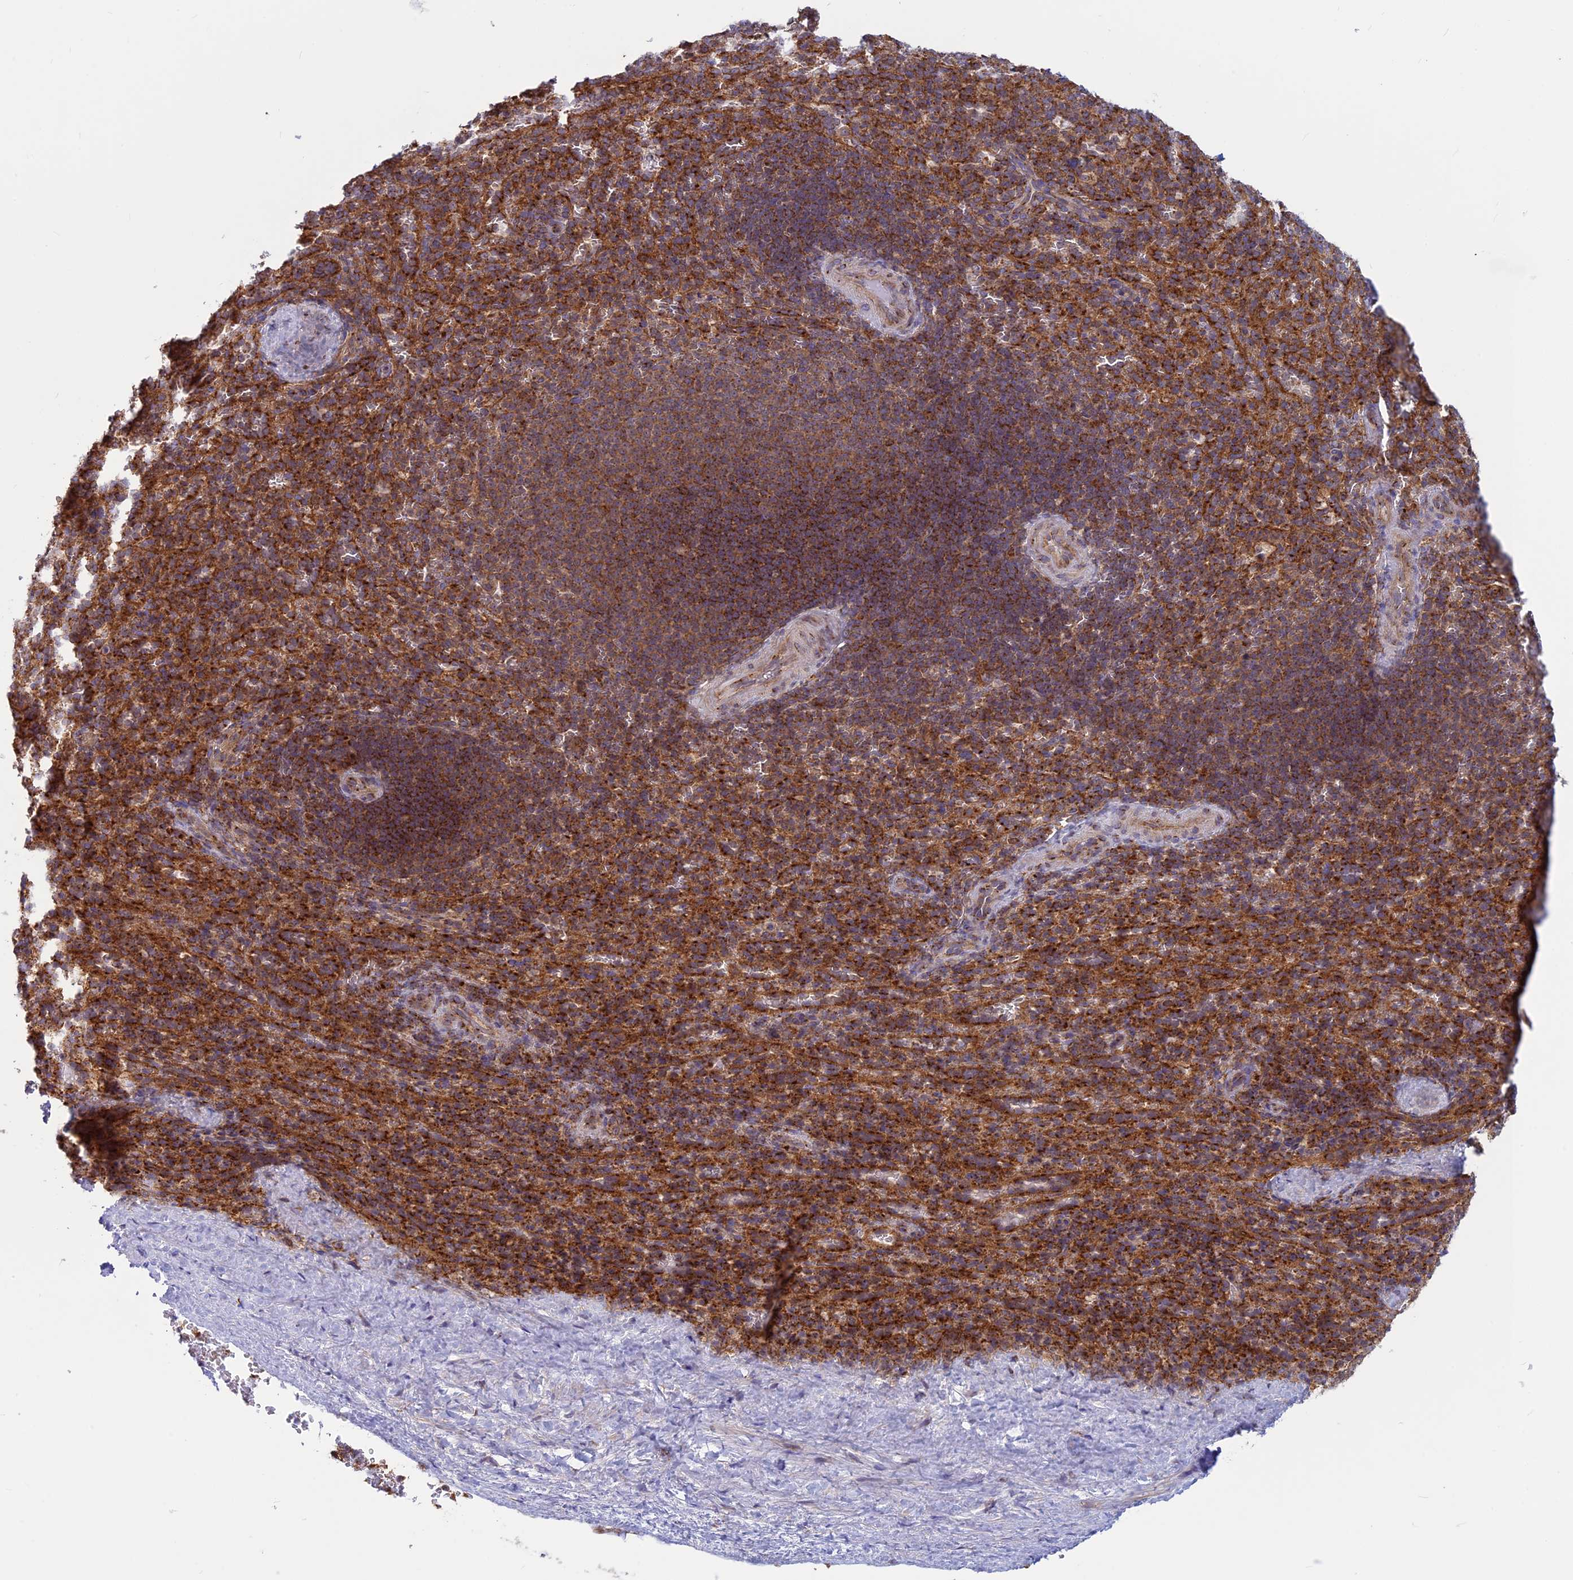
{"staining": {"intensity": "moderate", "quantity": "25%-75%", "location": "cytoplasmic/membranous"}, "tissue": "spleen", "cell_type": "Cells in red pulp", "image_type": "normal", "snomed": [{"axis": "morphology", "description": "Normal tissue, NOS"}, {"axis": "topography", "description": "Spleen"}], "caption": "DAB immunohistochemical staining of normal human spleen demonstrates moderate cytoplasmic/membranous protein staining in about 25%-75% of cells in red pulp.", "gene": "CLINT1", "patient": {"sex": "female", "age": 21}}